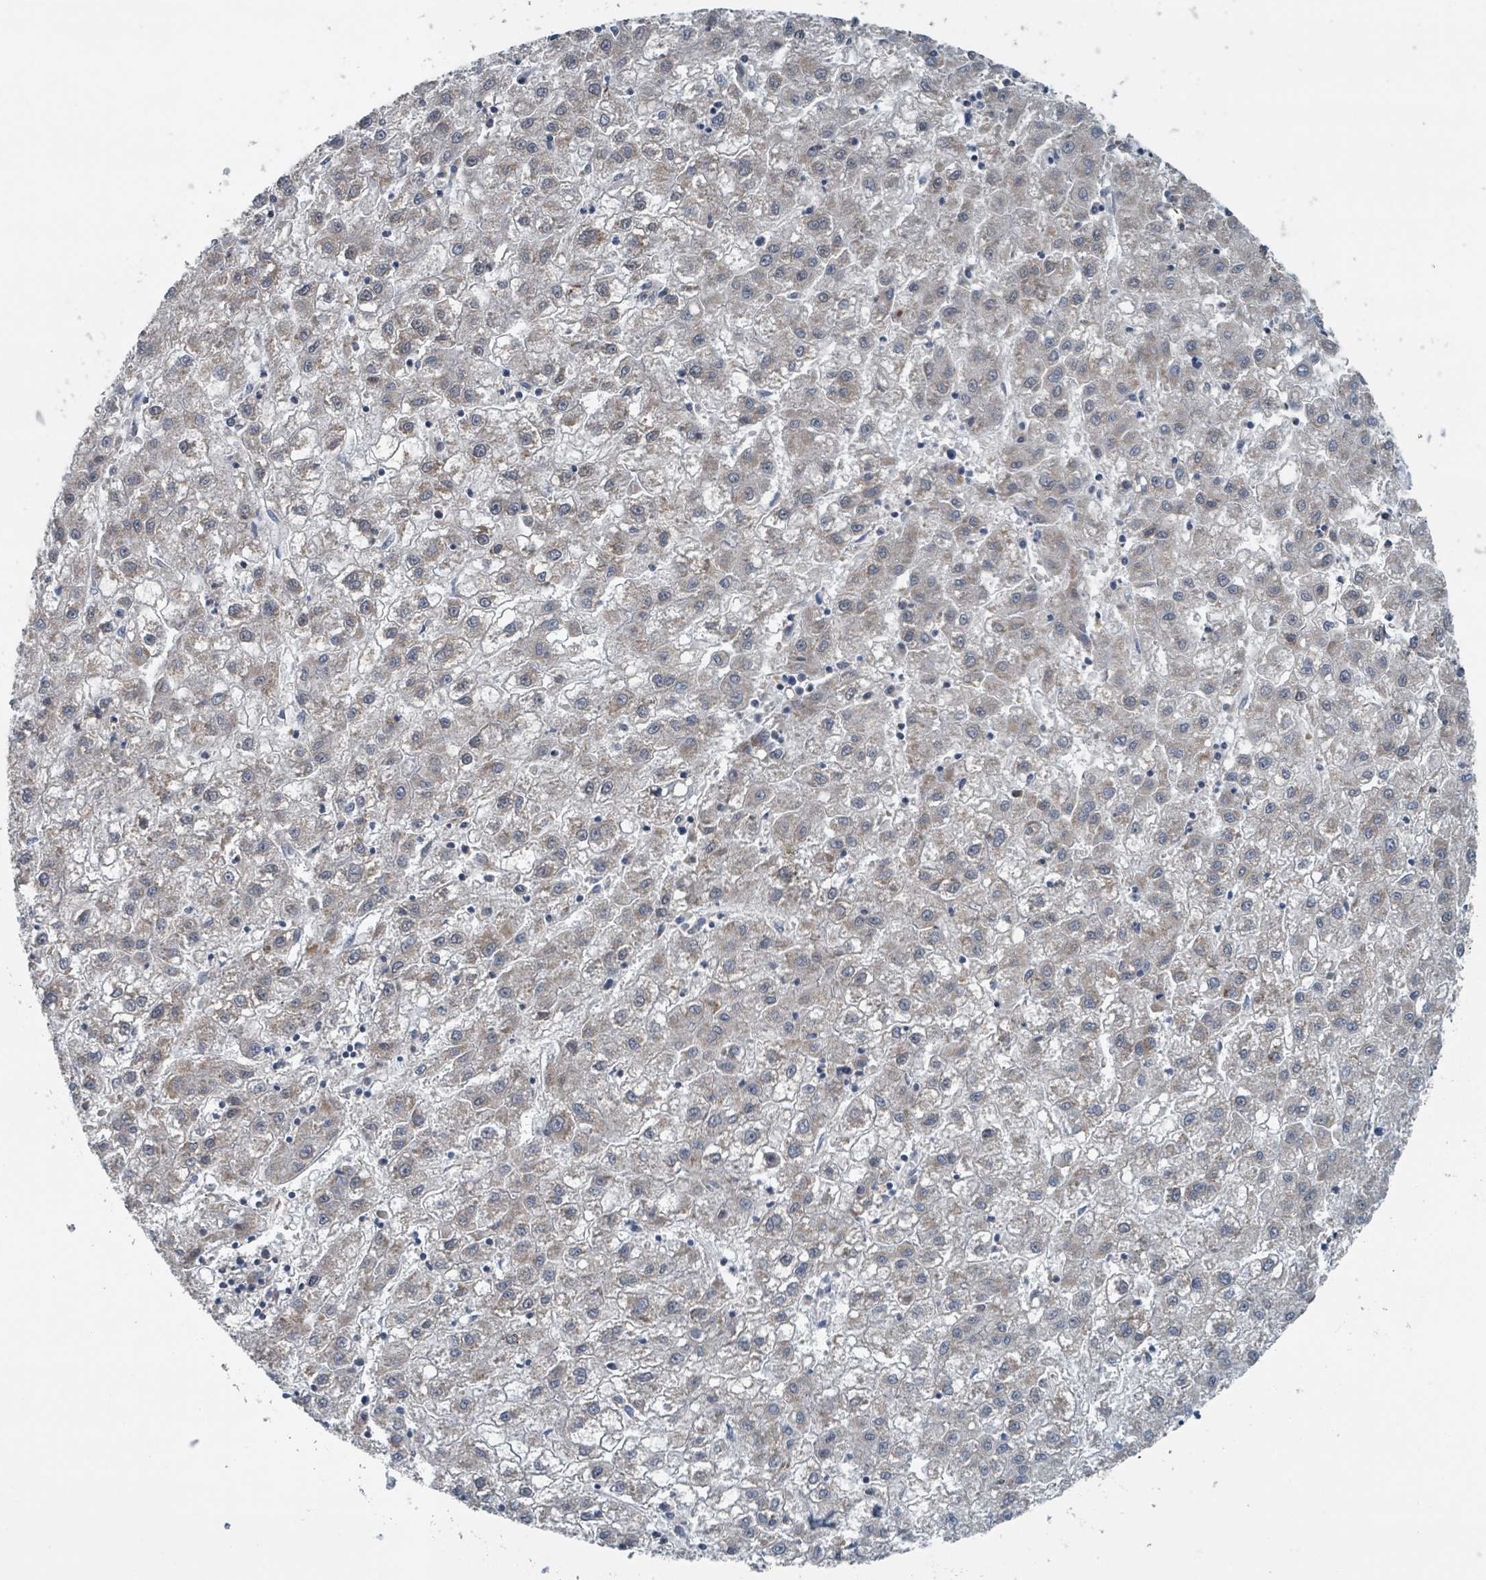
{"staining": {"intensity": "weak", "quantity": ">75%", "location": "cytoplasmic/membranous"}, "tissue": "liver cancer", "cell_type": "Tumor cells", "image_type": "cancer", "snomed": [{"axis": "morphology", "description": "Carcinoma, Hepatocellular, NOS"}, {"axis": "topography", "description": "Liver"}], "caption": "Liver cancer tissue exhibits weak cytoplasmic/membranous expression in about >75% of tumor cells", "gene": "ACBD4", "patient": {"sex": "male", "age": 72}}